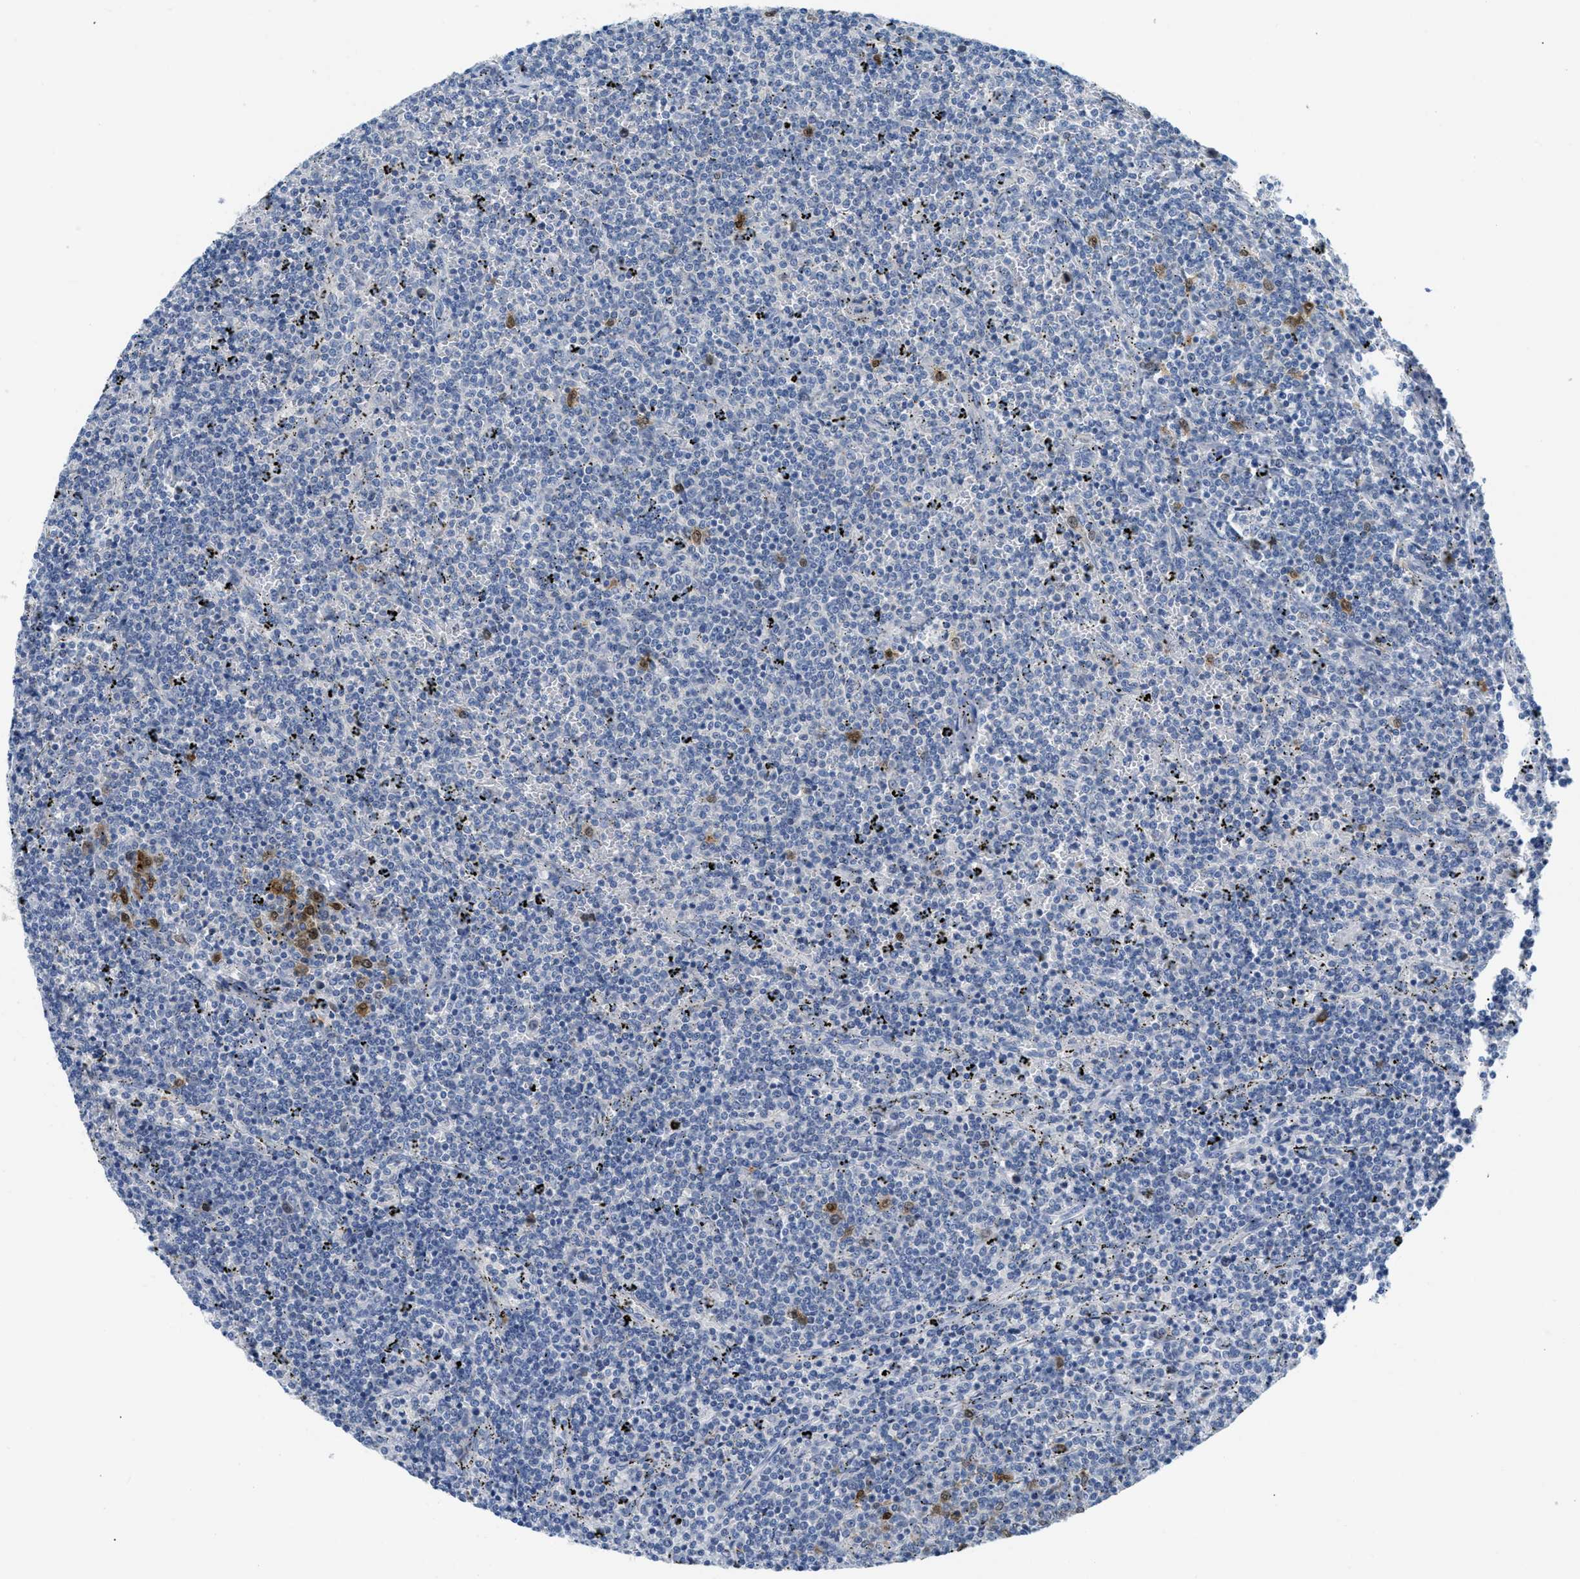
{"staining": {"intensity": "negative", "quantity": "none", "location": "none"}, "tissue": "lymphoma", "cell_type": "Tumor cells", "image_type": "cancer", "snomed": [{"axis": "morphology", "description": "Malignant lymphoma, non-Hodgkin's type, Low grade"}, {"axis": "topography", "description": "Spleen"}], "caption": "Immunohistochemistry (IHC) photomicrograph of neoplastic tissue: human malignant lymphoma, non-Hodgkin's type (low-grade) stained with DAB (3,3'-diaminobenzidine) reveals no significant protein staining in tumor cells. The staining is performed using DAB brown chromogen with nuclei counter-stained in using hematoxylin.", "gene": "ORC6", "patient": {"sex": "female", "age": 50}}